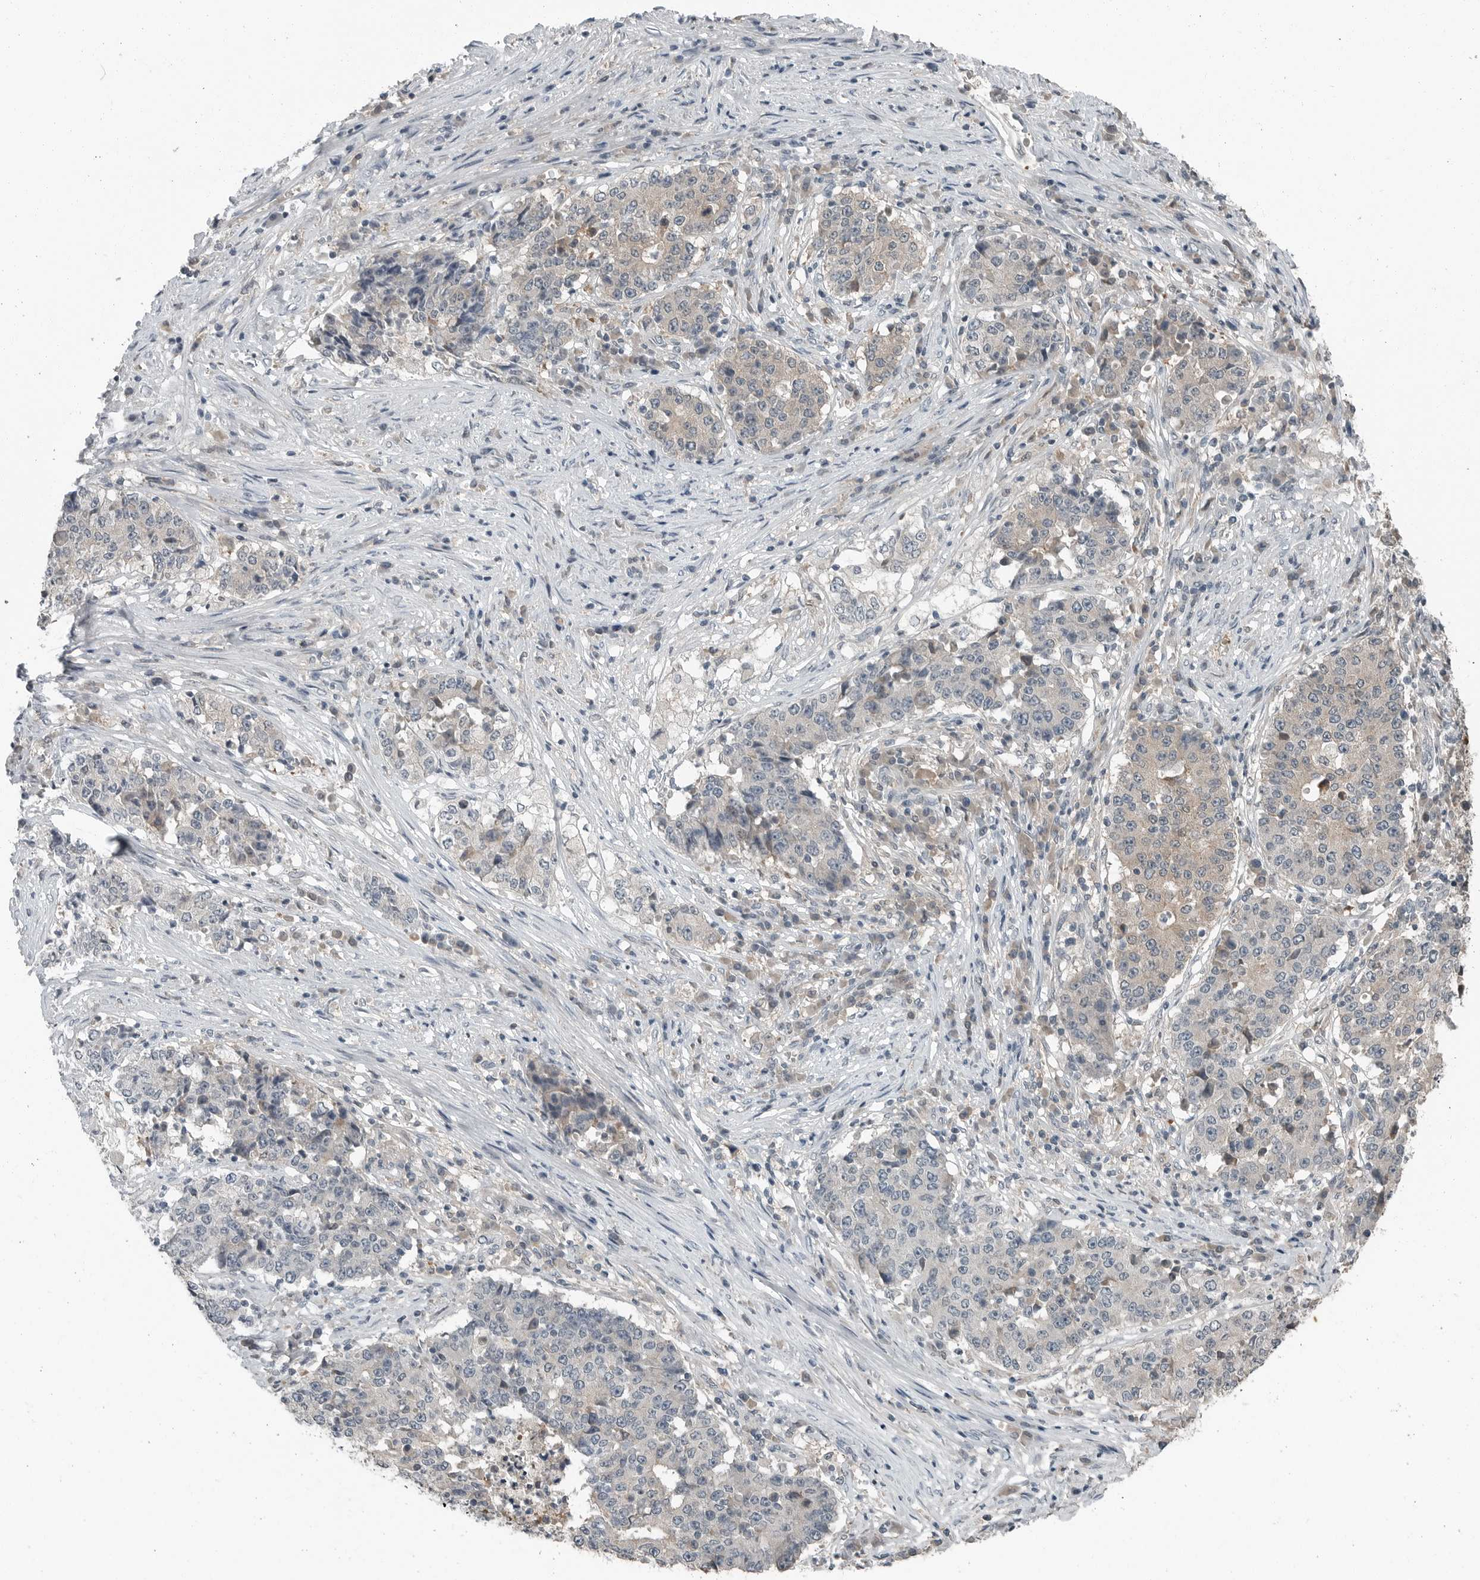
{"staining": {"intensity": "weak", "quantity": "<25%", "location": "cytoplasmic/membranous"}, "tissue": "stomach cancer", "cell_type": "Tumor cells", "image_type": "cancer", "snomed": [{"axis": "morphology", "description": "Adenocarcinoma, NOS"}, {"axis": "topography", "description": "Stomach"}], "caption": "Immunohistochemistry of stomach cancer (adenocarcinoma) exhibits no staining in tumor cells. (Stains: DAB (3,3'-diaminobenzidine) IHC with hematoxylin counter stain, Microscopy: brightfield microscopy at high magnification).", "gene": "KYAT1", "patient": {"sex": "male", "age": 59}}